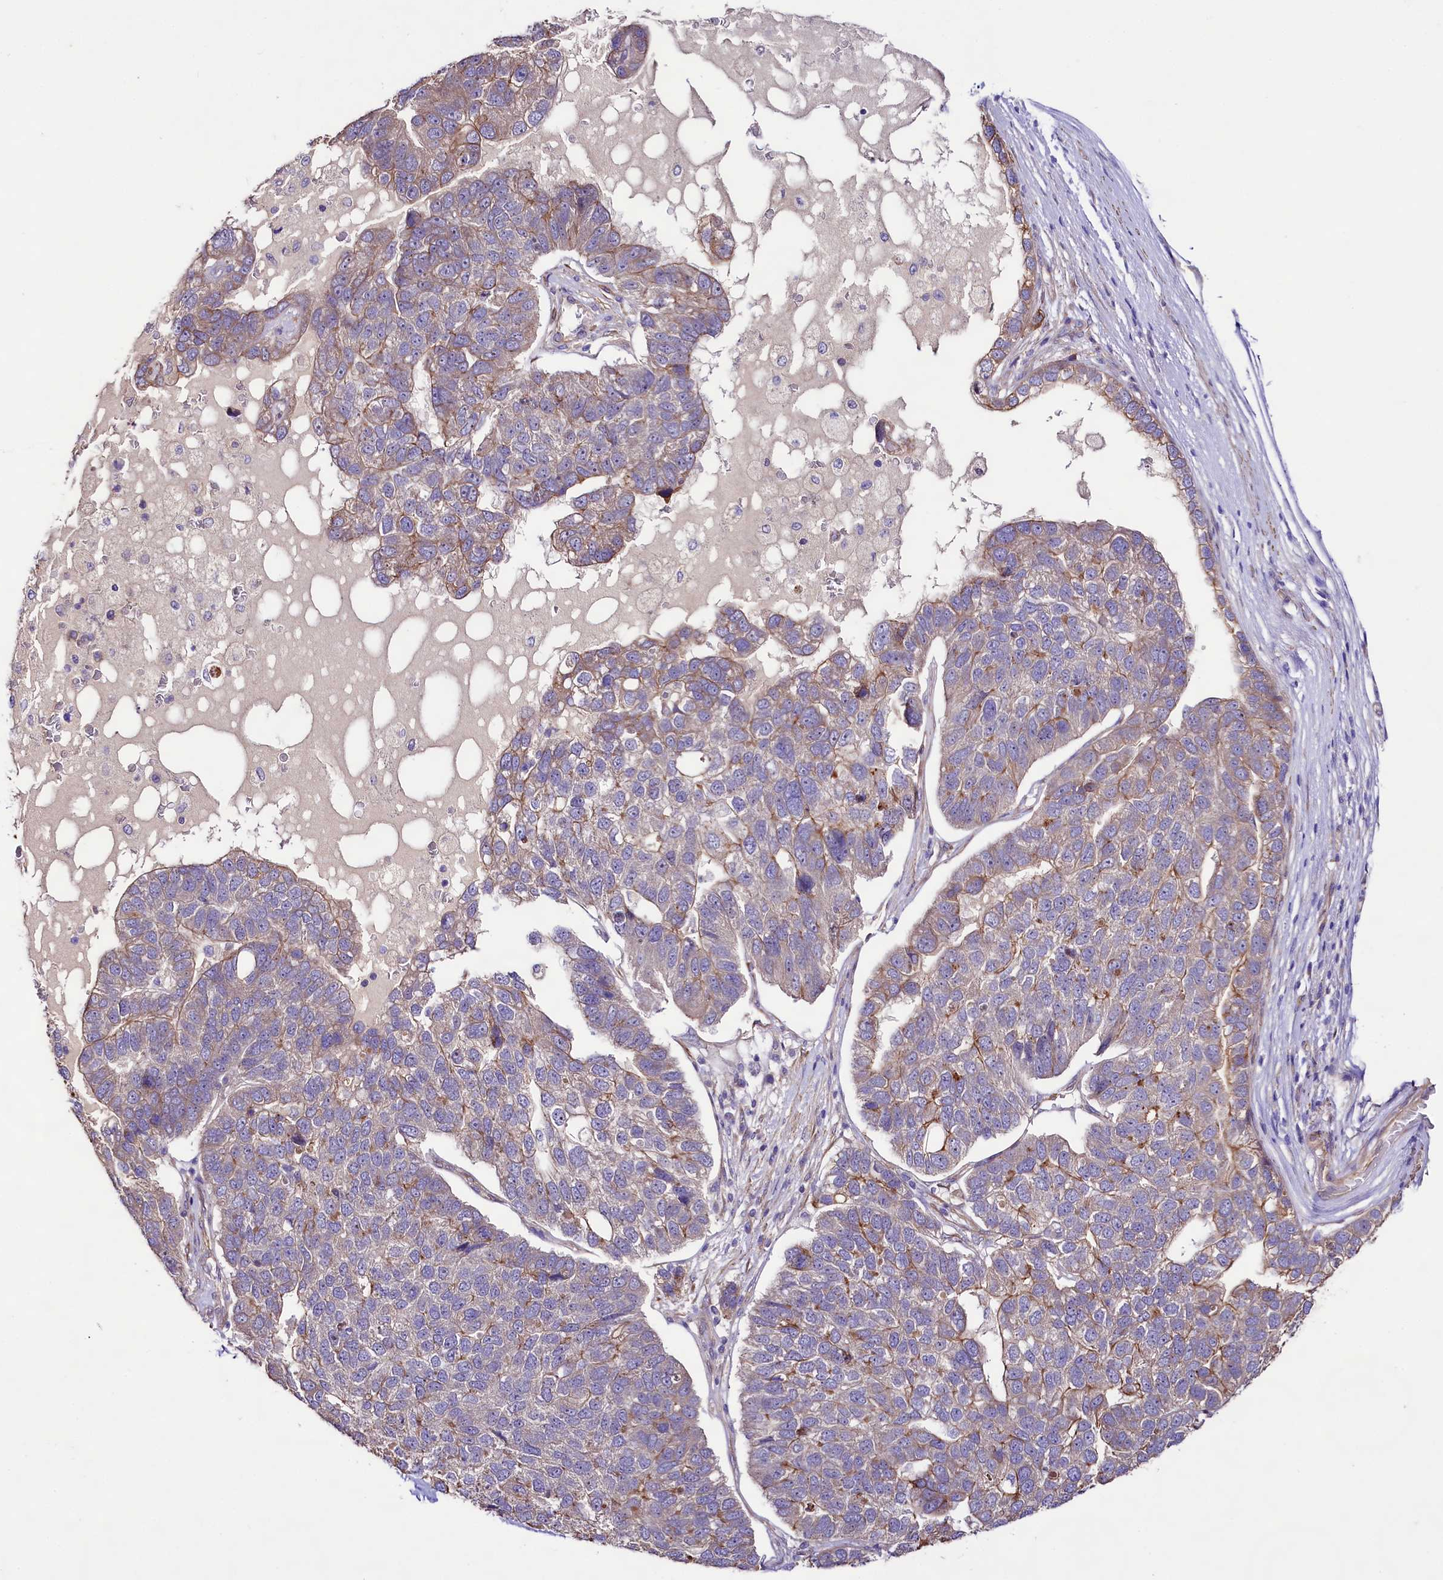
{"staining": {"intensity": "moderate", "quantity": "<25%", "location": "cytoplasmic/membranous"}, "tissue": "pancreatic cancer", "cell_type": "Tumor cells", "image_type": "cancer", "snomed": [{"axis": "morphology", "description": "Adenocarcinoma, NOS"}, {"axis": "topography", "description": "Pancreas"}], "caption": "There is low levels of moderate cytoplasmic/membranous expression in tumor cells of adenocarcinoma (pancreatic), as demonstrated by immunohistochemical staining (brown color).", "gene": "VPS11", "patient": {"sex": "female", "age": 61}}